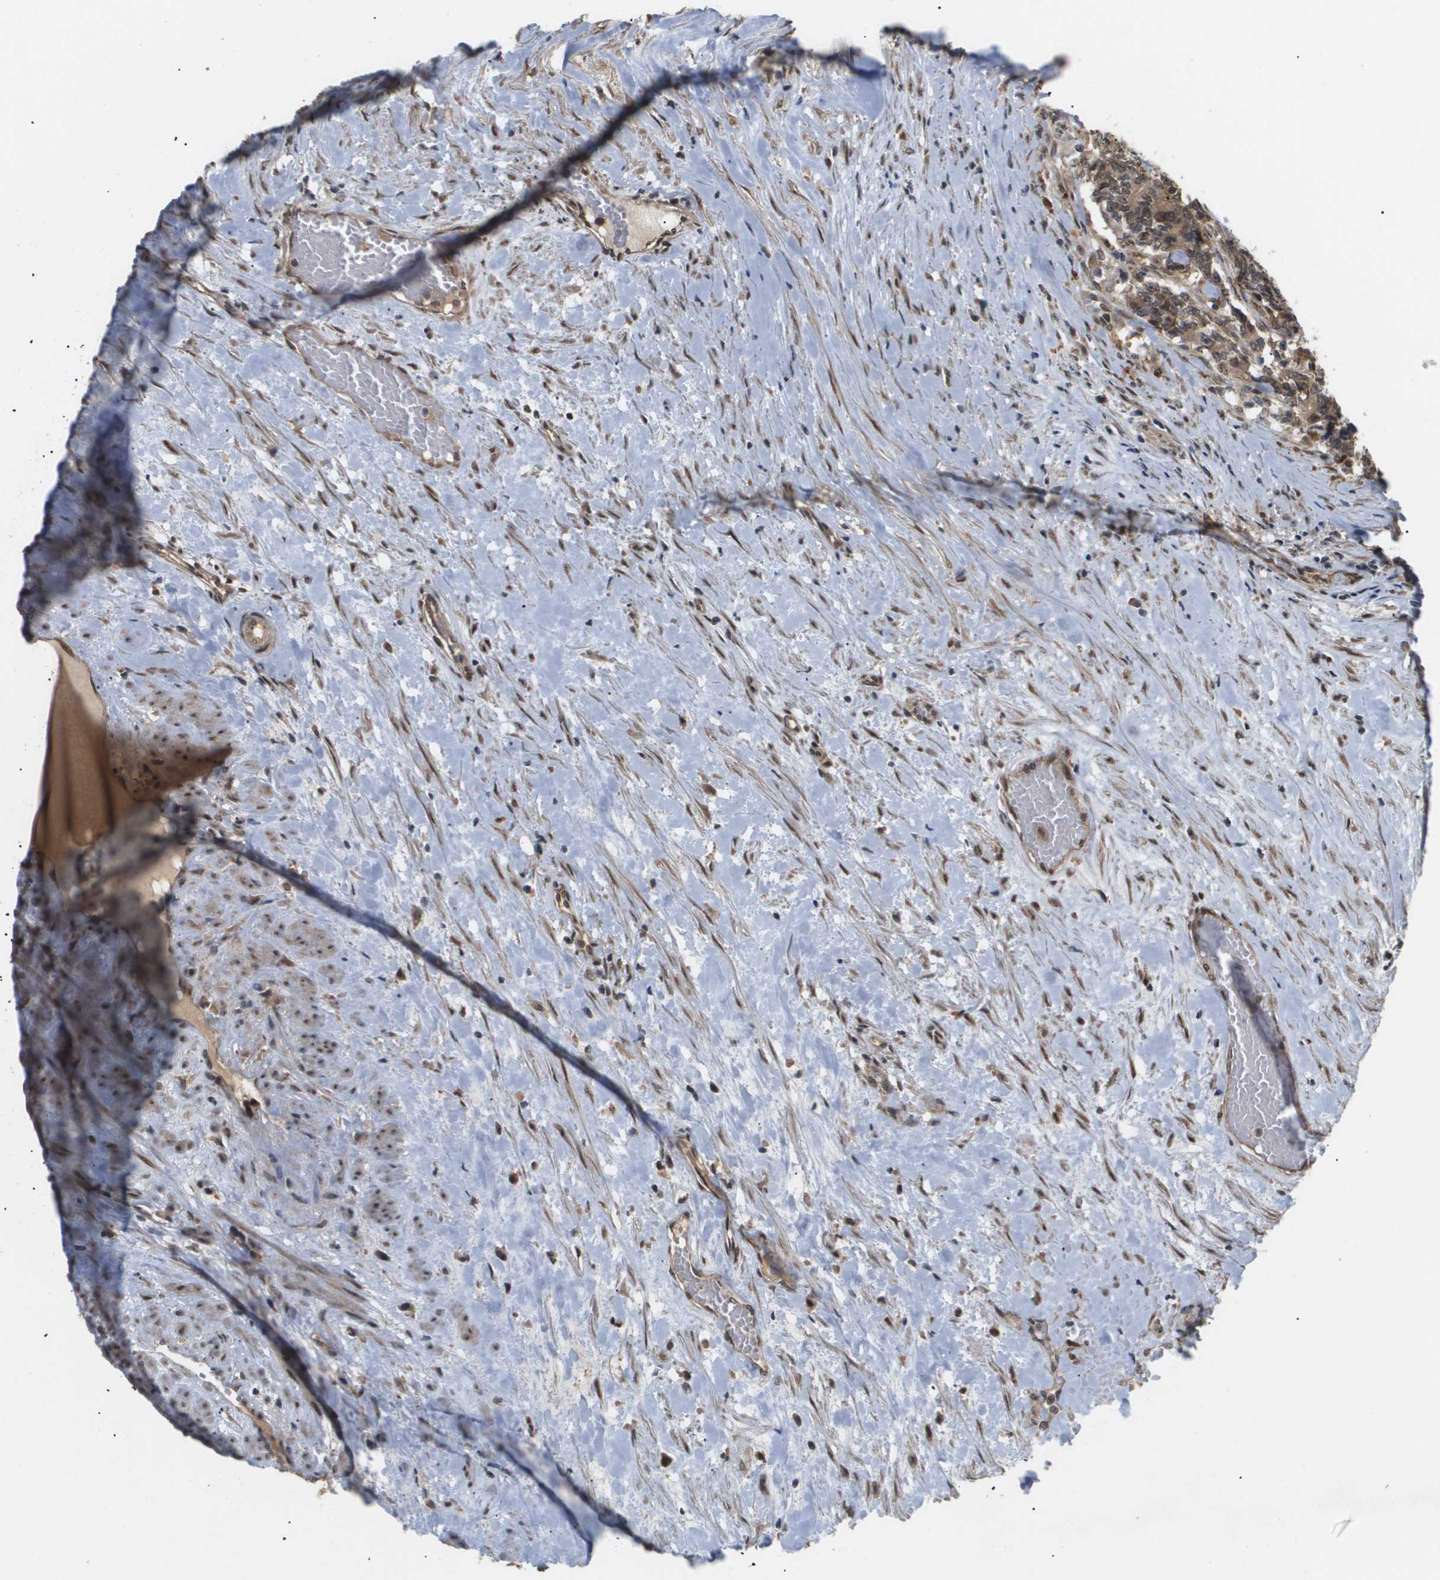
{"staining": {"intensity": "moderate", "quantity": ">75%", "location": "cytoplasmic/membranous"}, "tissue": "prostate cancer", "cell_type": "Tumor cells", "image_type": "cancer", "snomed": [{"axis": "morphology", "description": "Normal tissue, NOS"}, {"axis": "morphology", "description": "Adenocarcinoma, High grade"}, {"axis": "topography", "description": "Prostate"}, {"axis": "topography", "description": "Seminal veicle"}], "caption": "Immunohistochemistry histopathology image of prostate high-grade adenocarcinoma stained for a protein (brown), which shows medium levels of moderate cytoplasmic/membranous expression in approximately >75% of tumor cells.", "gene": "PDGFB", "patient": {"sex": "male", "age": 55}}